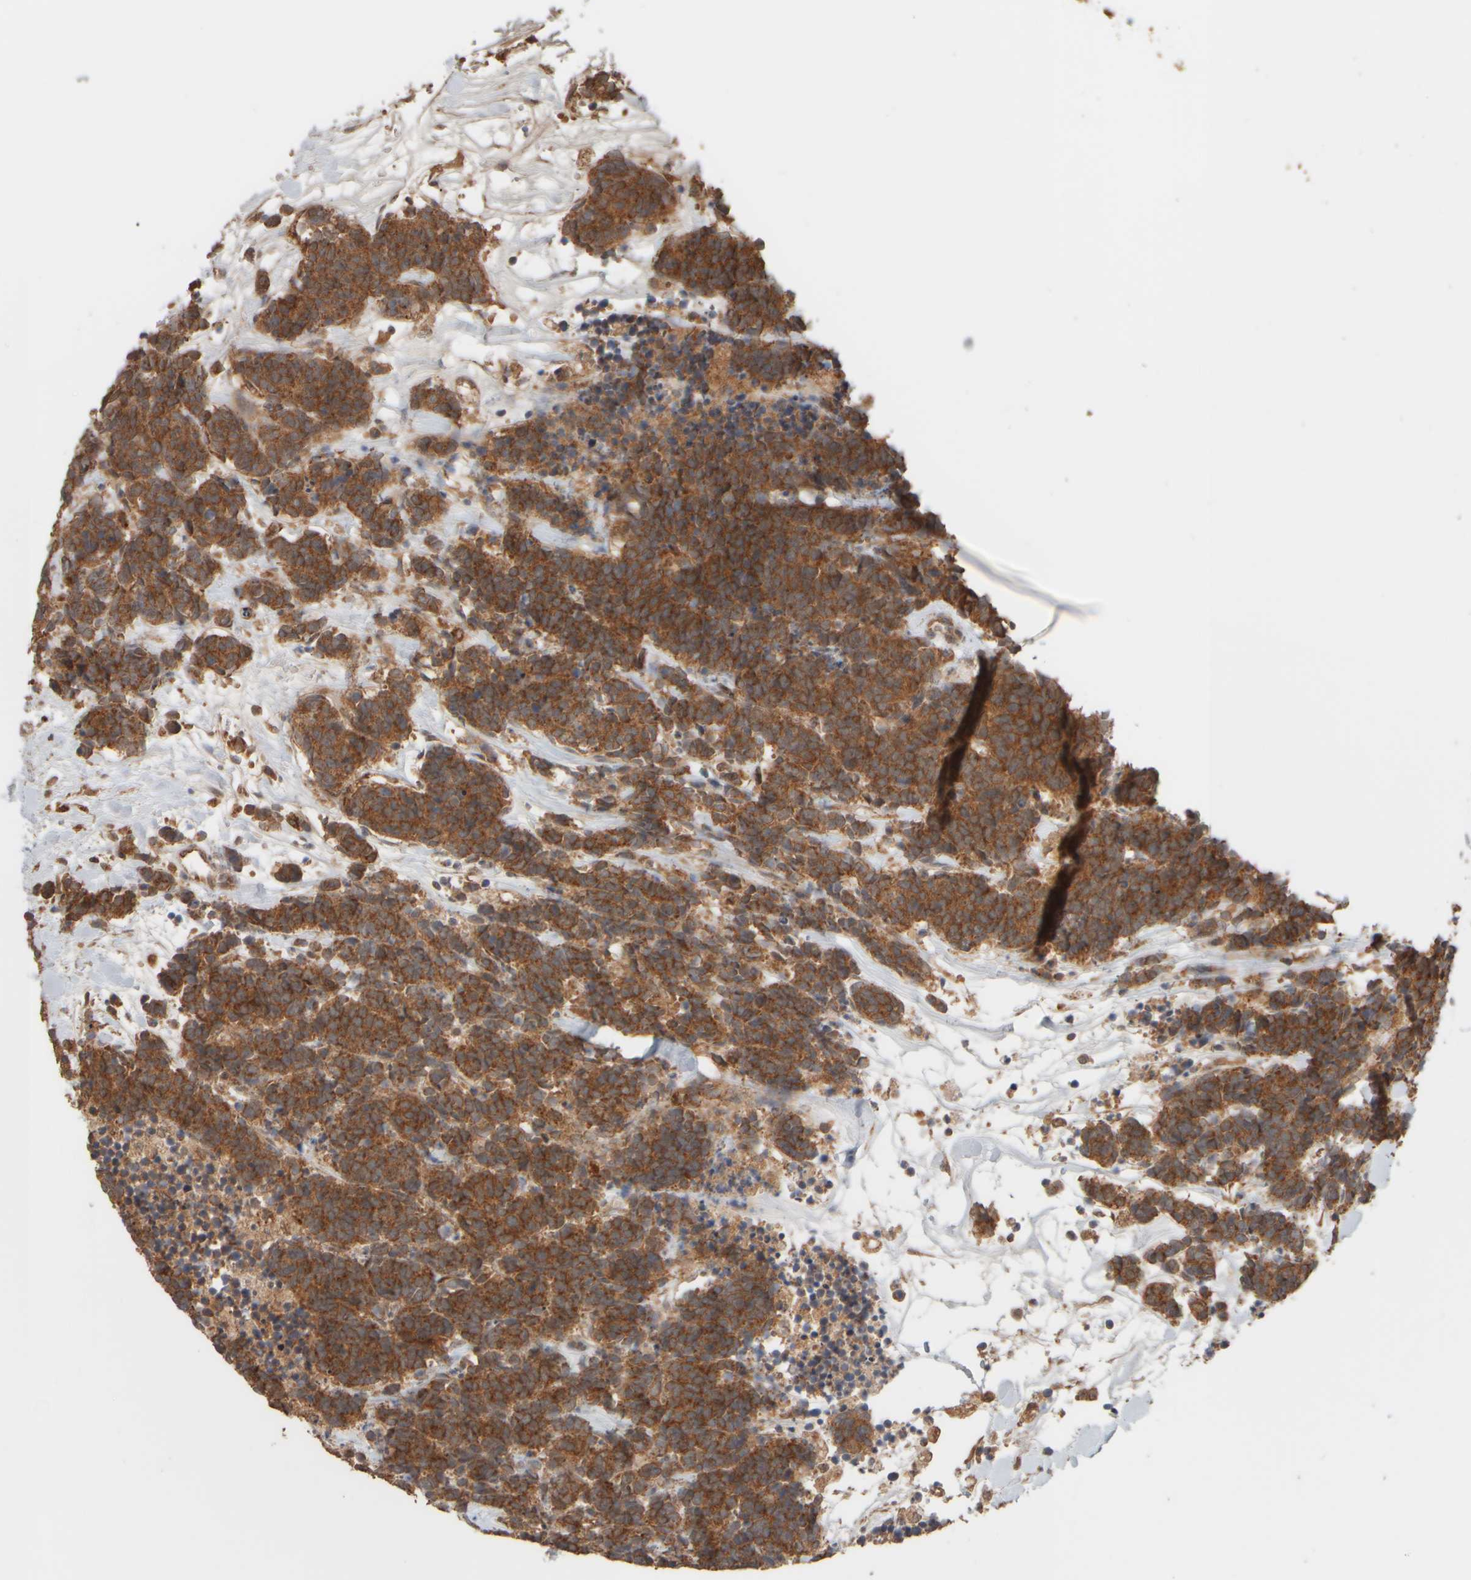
{"staining": {"intensity": "strong", "quantity": ">75%", "location": "cytoplasmic/membranous"}, "tissue": "carcinoid", "cell_type": "Tumor cells", "image_type": "cancer", "snomed": [{"axis": "morphology", "description": "Carcinoma, NOS"}, {"axis": "morphology", "description": "Carcinoid, malignant, NOS"}, {"axis": "topography", "description": "Urinary bladder"}], "caption": "Malignant carcinoid was stained to show a protein in brown. There is high levels of strong cytoplasmic/membranous staining in approximately >75% of tumor cells.", "gene": "EIF2B3", "patient": {"sex": "male", "age": 57}}